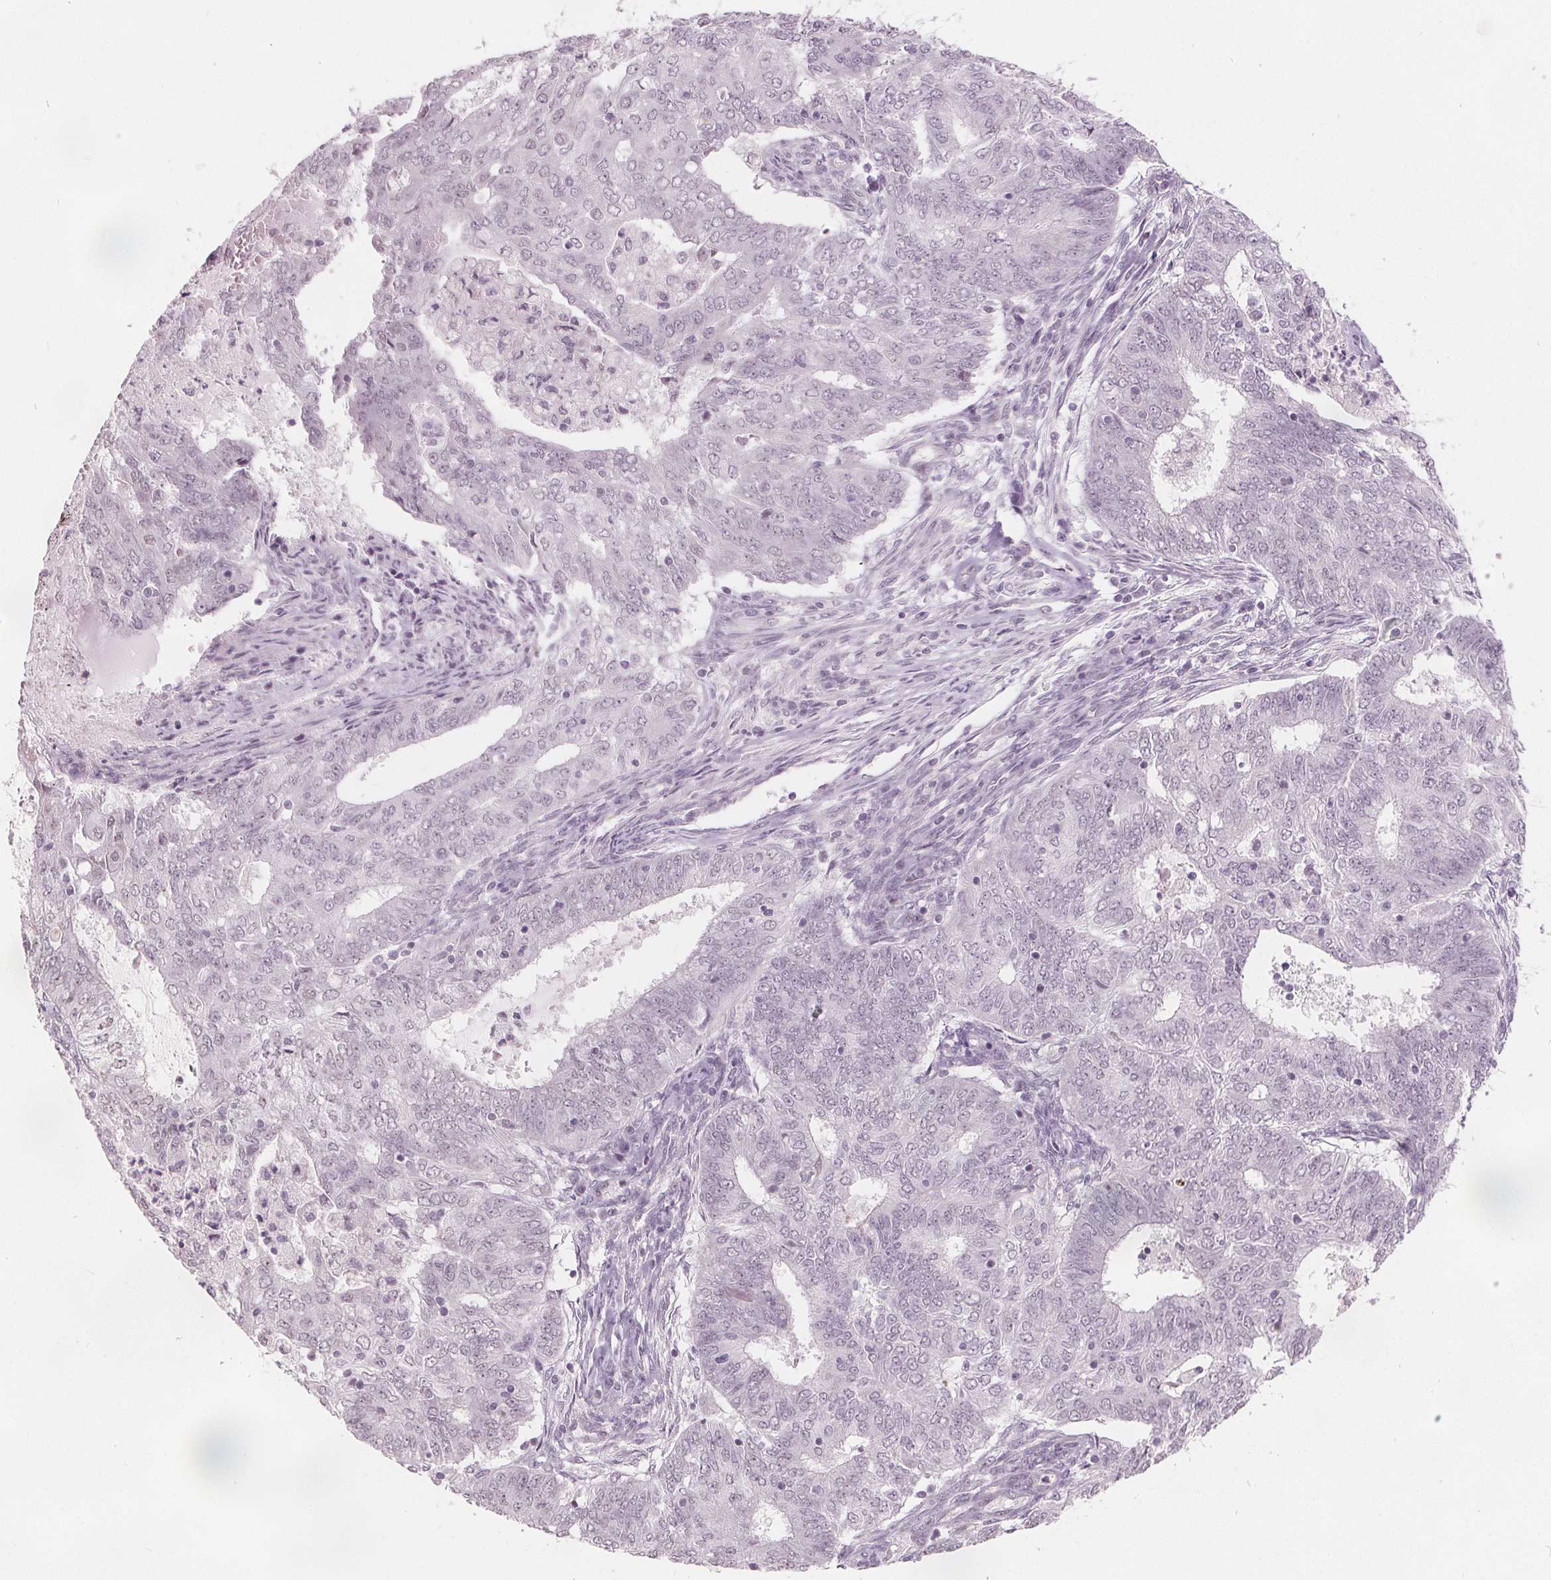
{"staining": {"intensity": "weak", "quantity": "<25%", "location": "nuclear"}, "tissue": "endometrial cancer", "cell_type": "Tumor cells", "image_type": "cancer", "snomed": [{"axis": "morphology", "description": "Adenocarcinoma, NOS"}, {"axis": "topography", "description": "Endometrium"}], "caption": "Immunohistochemistry micrograph of neoplastic tissue: endometrial cancer stained with DAB shows no significant protein positivity in tumor cells. Nuclei are stained in blue.", "gene": "NUP210L", "patient": {"sex": "female", "age": 62}}